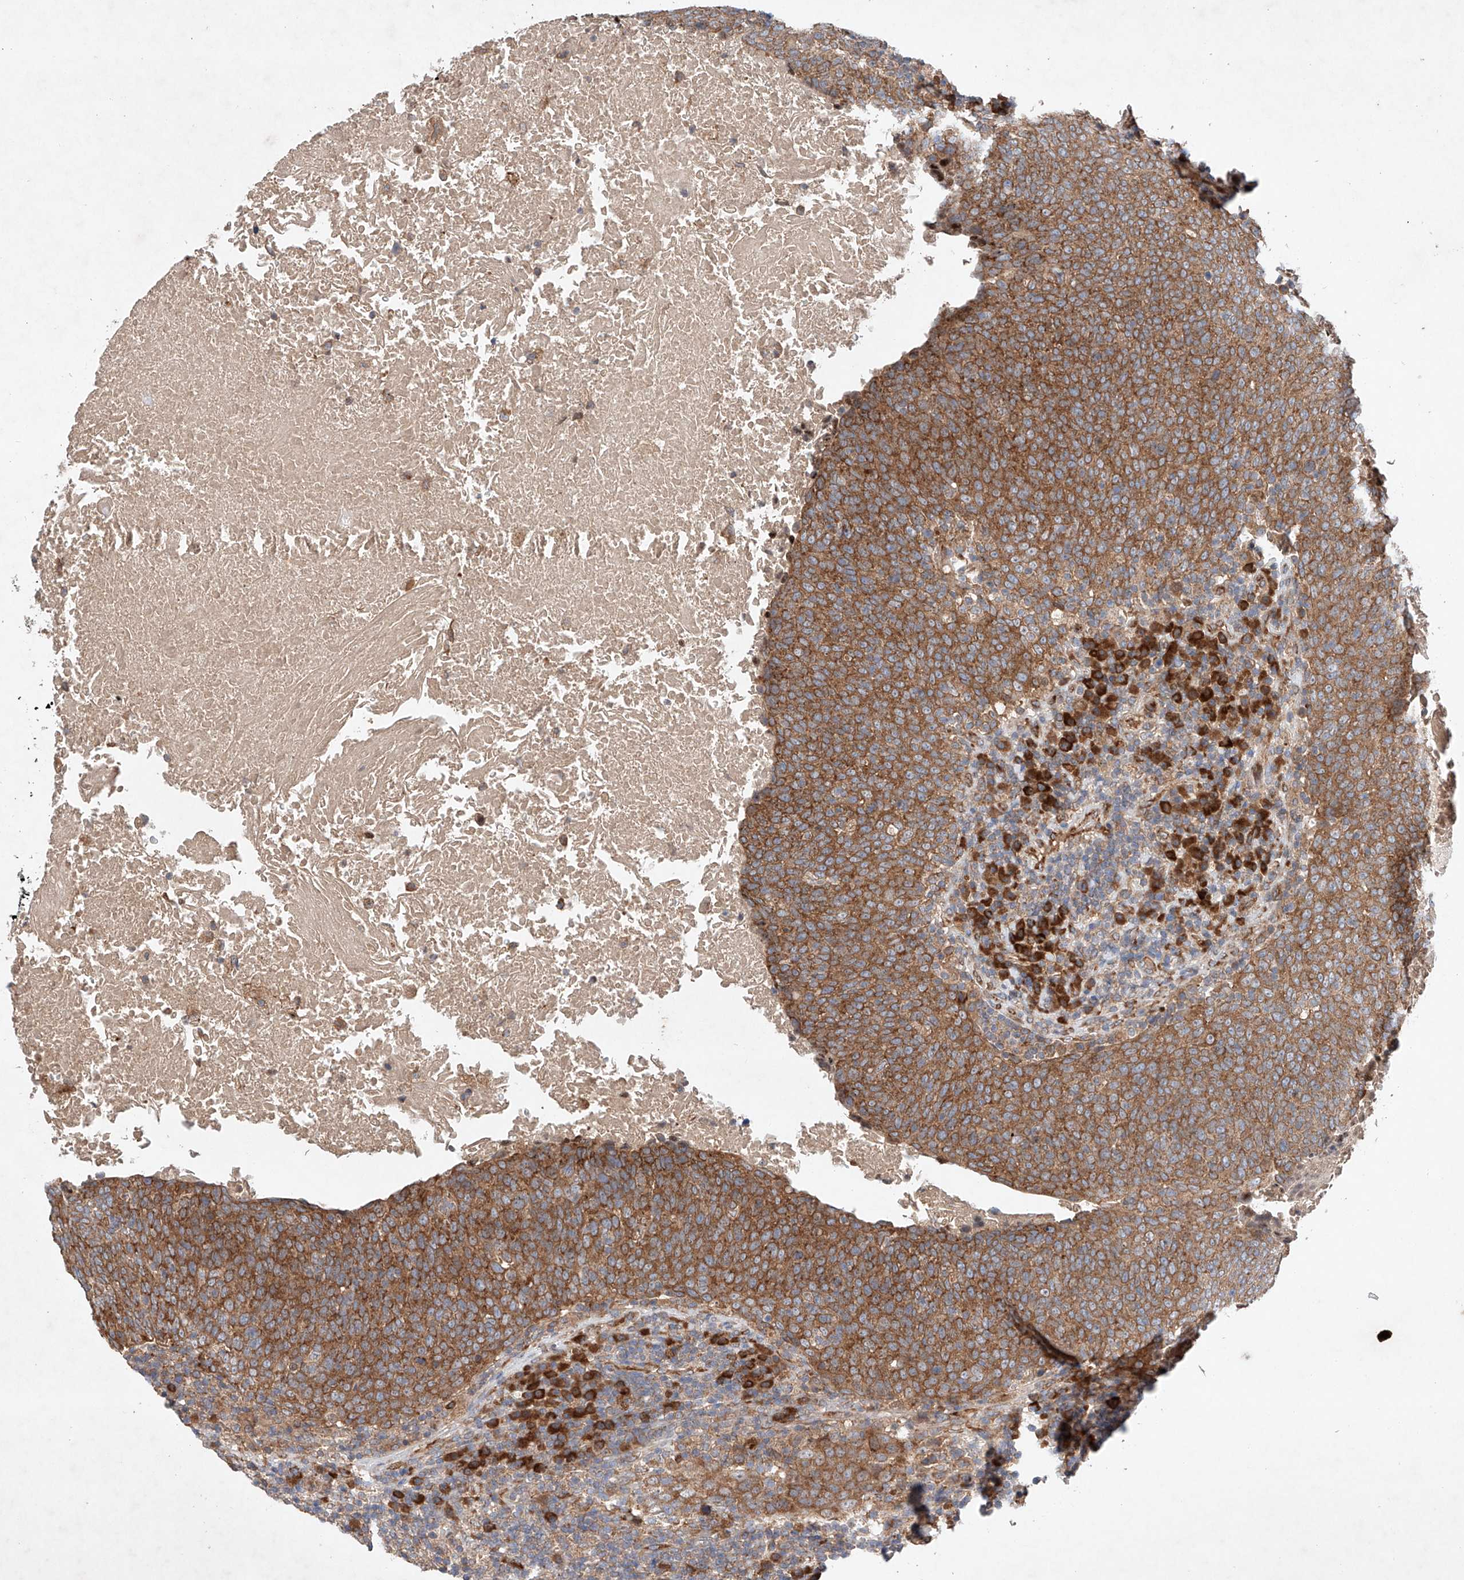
{"staining": {"intensity": "moderate", "quantity": ">75%", "location": "cytoplasmic/membranous"}, "tissue": "head and neck cancer", "cell_type": "Tumor cells", "image_type": "cancer", "snomed": [{"axis": "morphology", "description": "Squamous cell carcinoma, NOS"}, {"axis": "morphology", "description": "Squamous cell carcinoma, metastatic, NOS"}, {"axis": "topography", "description": "Lymph node"}, {"axis": "topography", "description": "Head-Neck"}], "caption": "Head and neck cancer stained with IHC demonstrates moderate cytoplasmic/membranous staining in about >75% of tumor cells. (DAB (3,3'-diaminobenzidine) = brown stain, brightfield microscopy at high magnification).", "gene": "FASTK", "patient": {"sex": "male", "age": 62}}